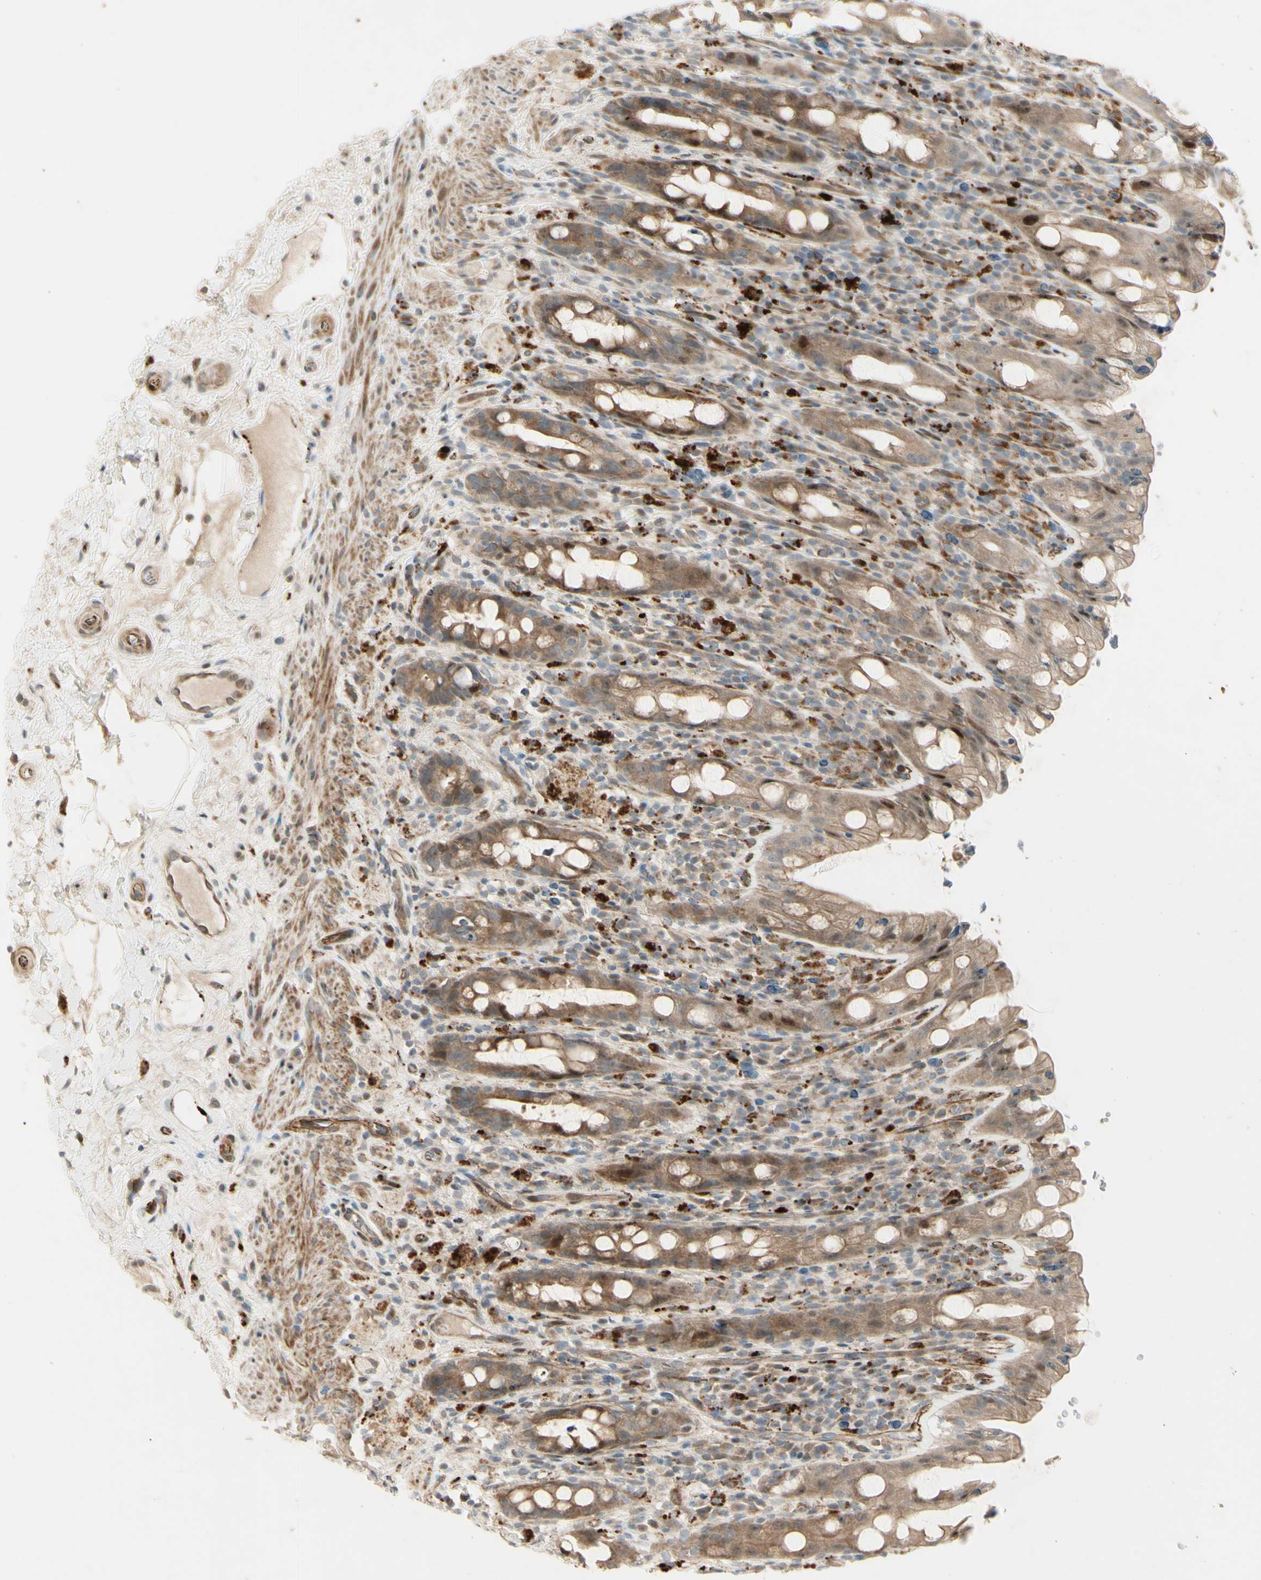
{"staining": {"intensity": "moderate", "quantity": ">75%", "location": "cytoplasmic/membranous"}, "tissue": "rectum", "cell_type": "Glandular cells", "image_type": "normal", "snomed": [{"axis": "morphology", "description": "Normal tissue, NOS"}, {"axis": "topography", "description": "Rectum"}], "caption": "Unremarkable rectum shows moderate cytoplasmic/membranous positivity in approximately >75% of glandular cells.", "gene": "NDFIP1", "patient": {"sex": "male", "age": 44}}